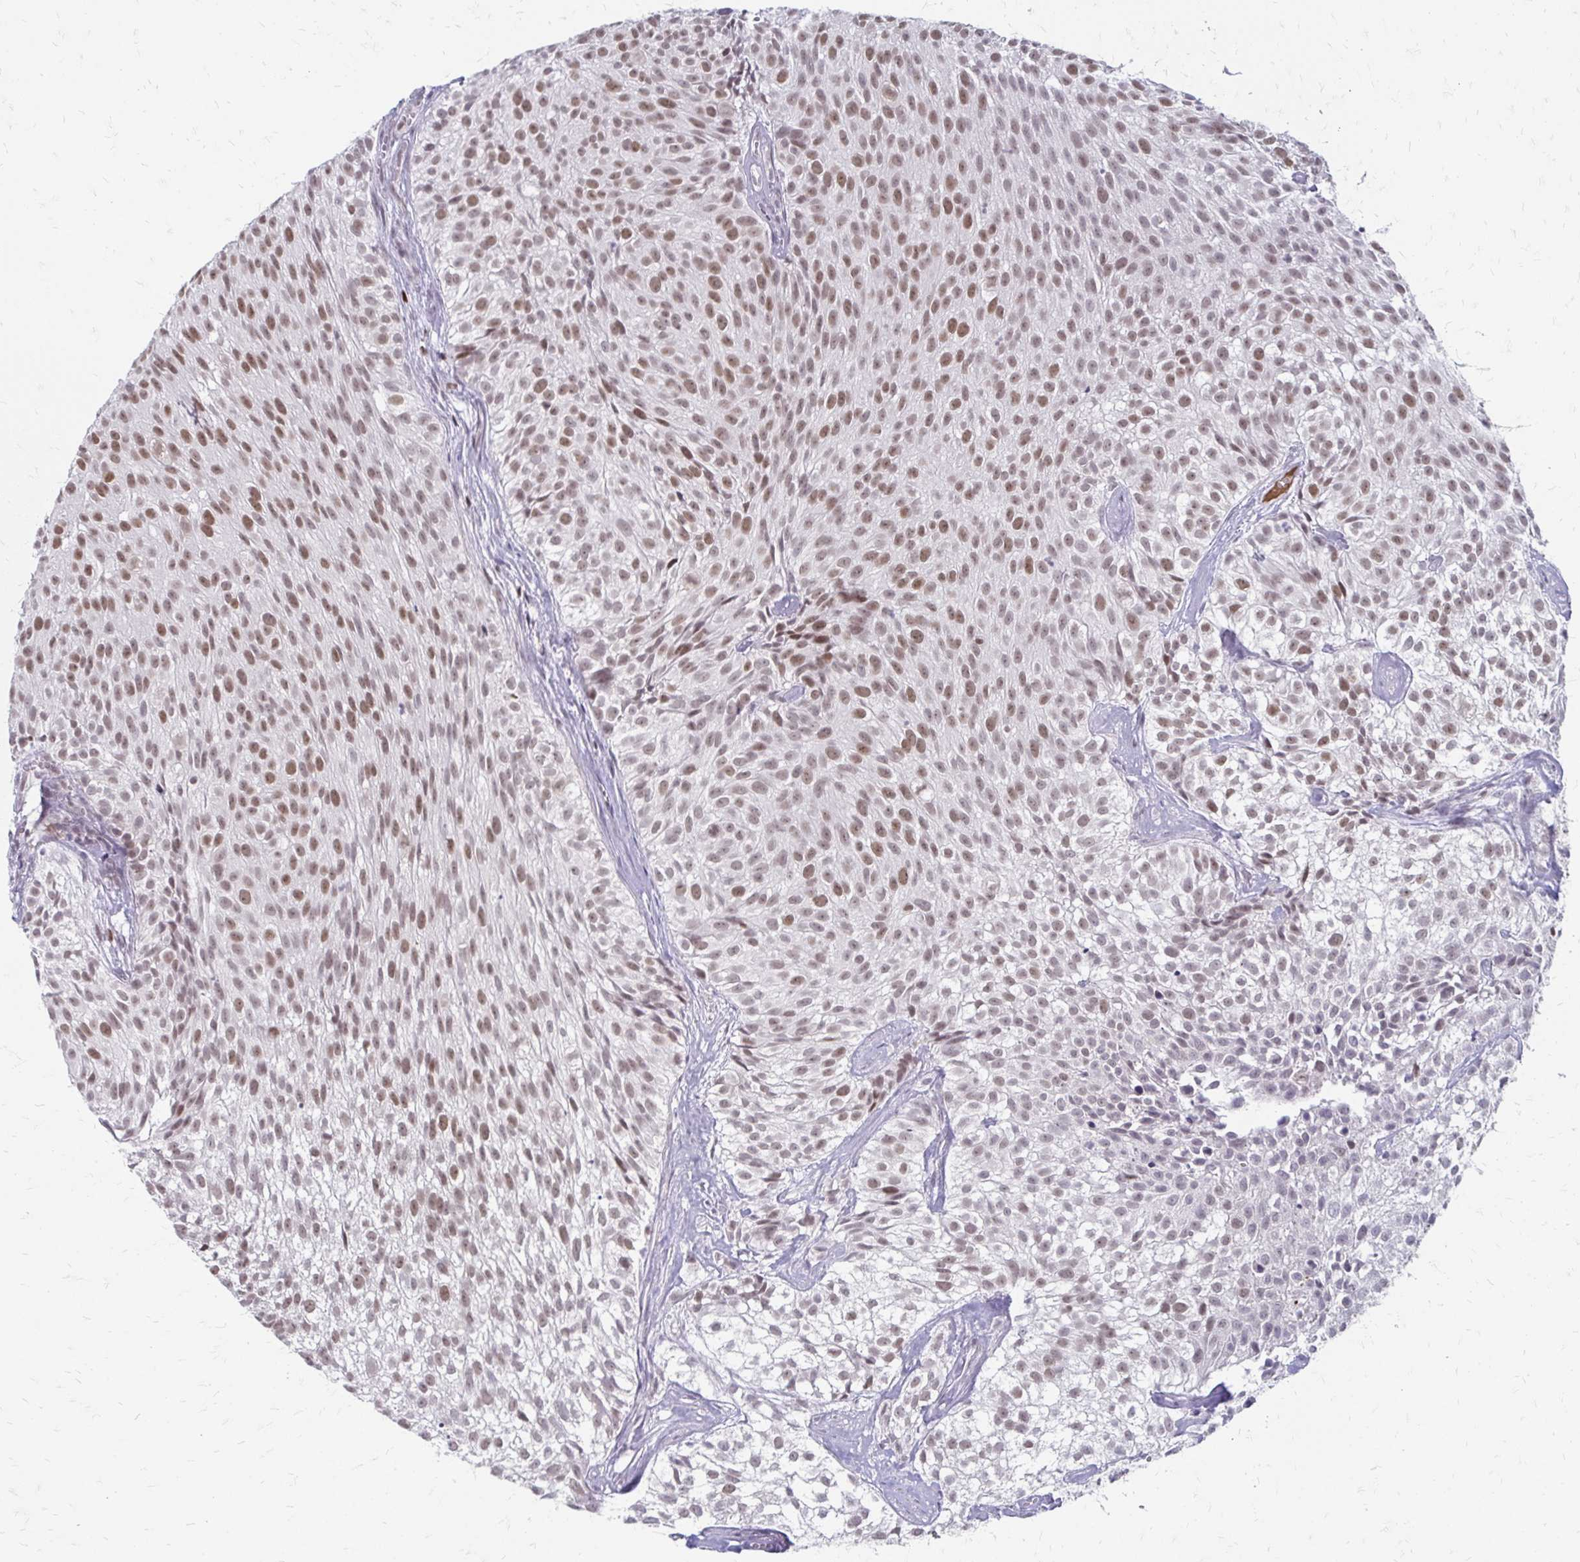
{"staining": {"intensity": "moderate", "quantity": ">75%", "location": "nuclear"}, "tissue": "urothelial cancer", "cell_type": "Tumor cells", "image_type": "cancer", "snomed": [{"axis": "morphology", "description": "Urothelial carcinoma, Low grade"}, {"axis": "topography", "description": "Urinary bladder"}], "caption": "Immunohistochemistry staining of urothelial cancer, which displays medium levels of moderate nuclear expression in approximately >75% of tumor cells indicating moderate nuclear protein expression. The staining was performed using DAB (3,3'-diaminobenzidine) (brown) for protein detection and nuclei were counterstained in hematoxylin (blue).", "gene": "EED", "patient": {"sex": "male", "age": 70}}